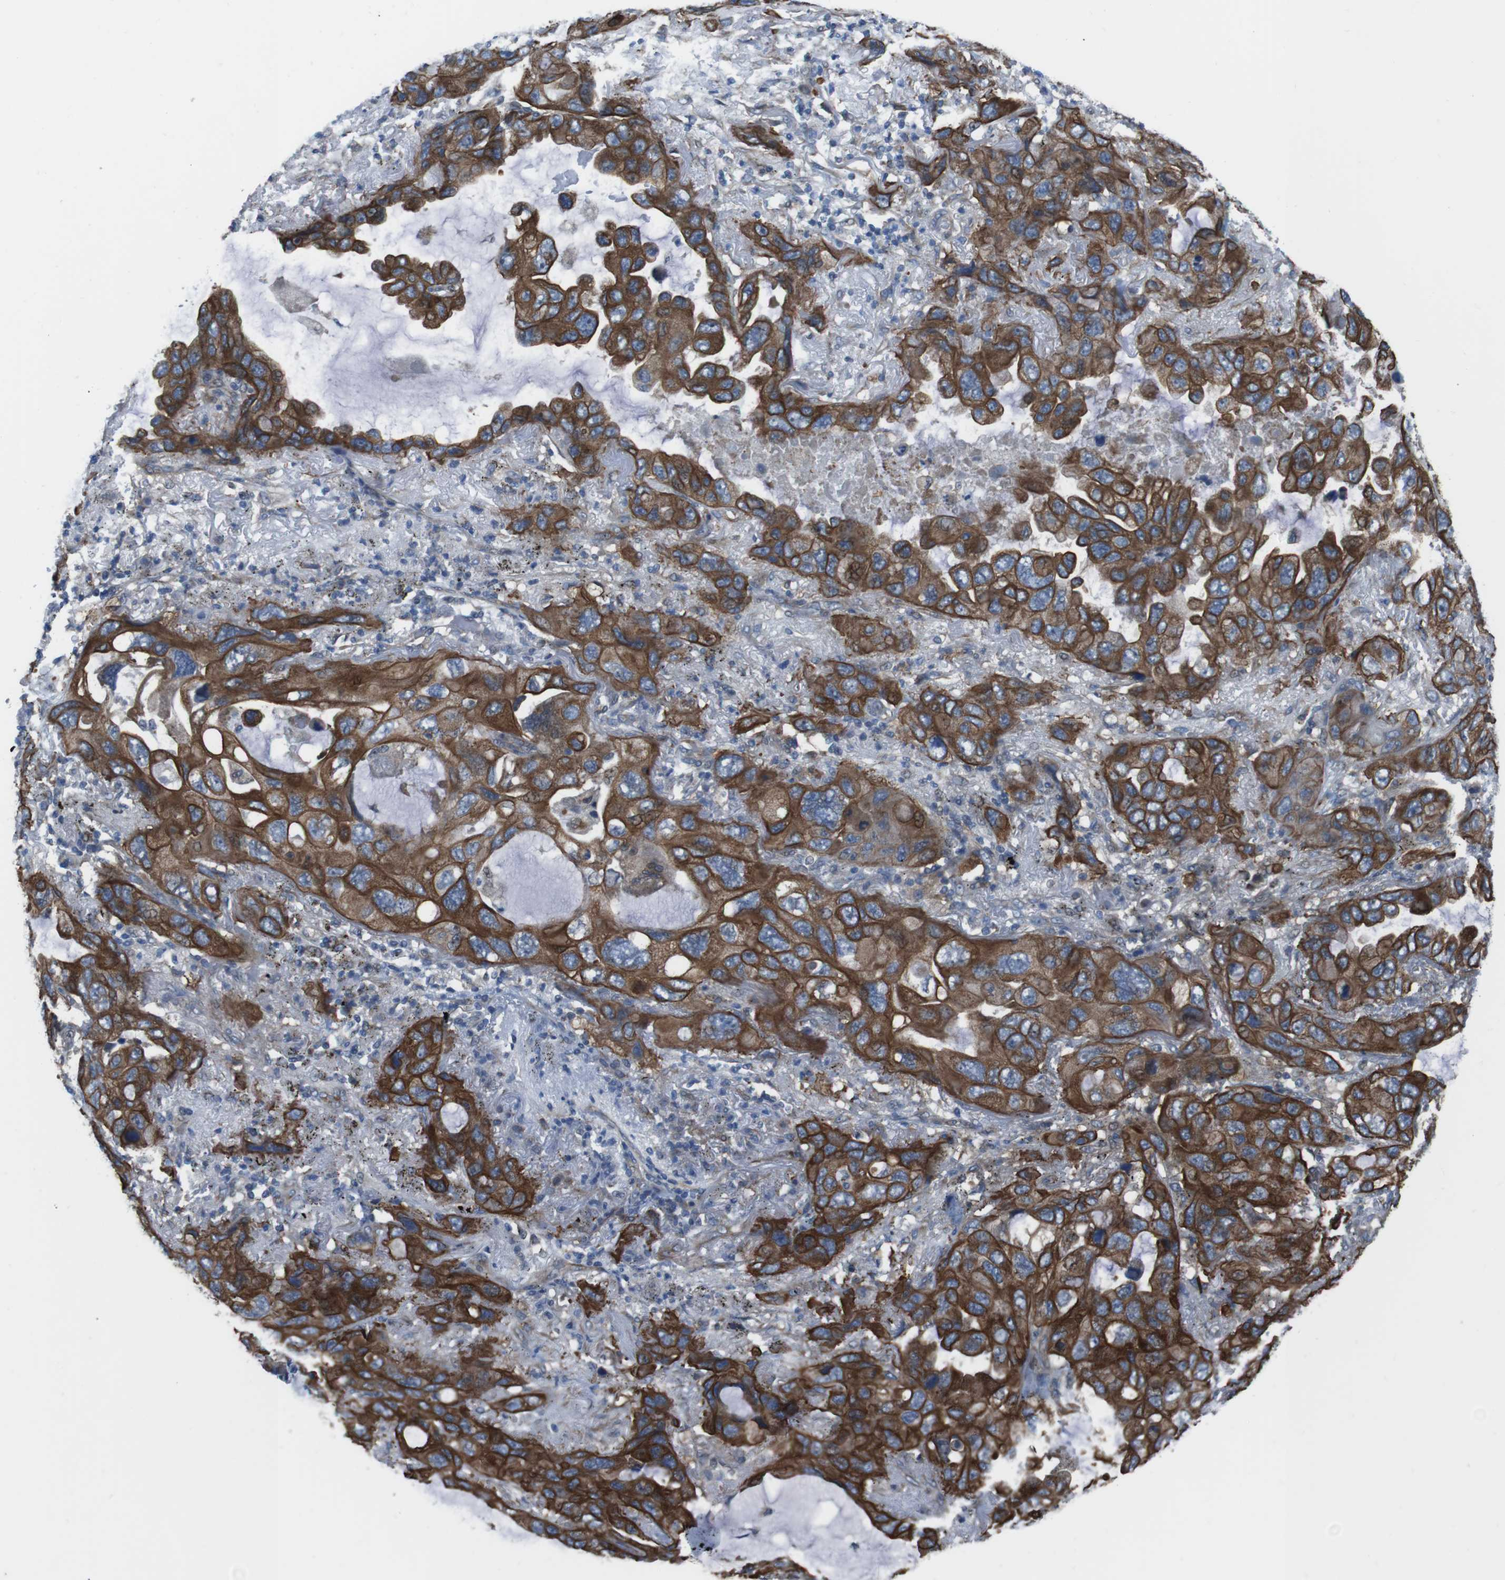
{"staining": {"intensity": "strong", "quantity": ">75%", "location": "cytoplasmic/membranous"}, "tissue": "lung cancer", "cell_type": "Tumor cells", "image_type": "cancer", "snomed": [{"axis": "morphology", "description": "Squamous cell carcinoma, NOS"}, {"axis": "topography", "description": "Lung"}], "caption": "Lung squamous cell carcinoma stained for a protein (brown) displays strong cytoplasmic/membranous positive staining in approximately >75% of tumor cells.", "gene": "FAM174B", "patient": {"sex": "female", "age": 73}}